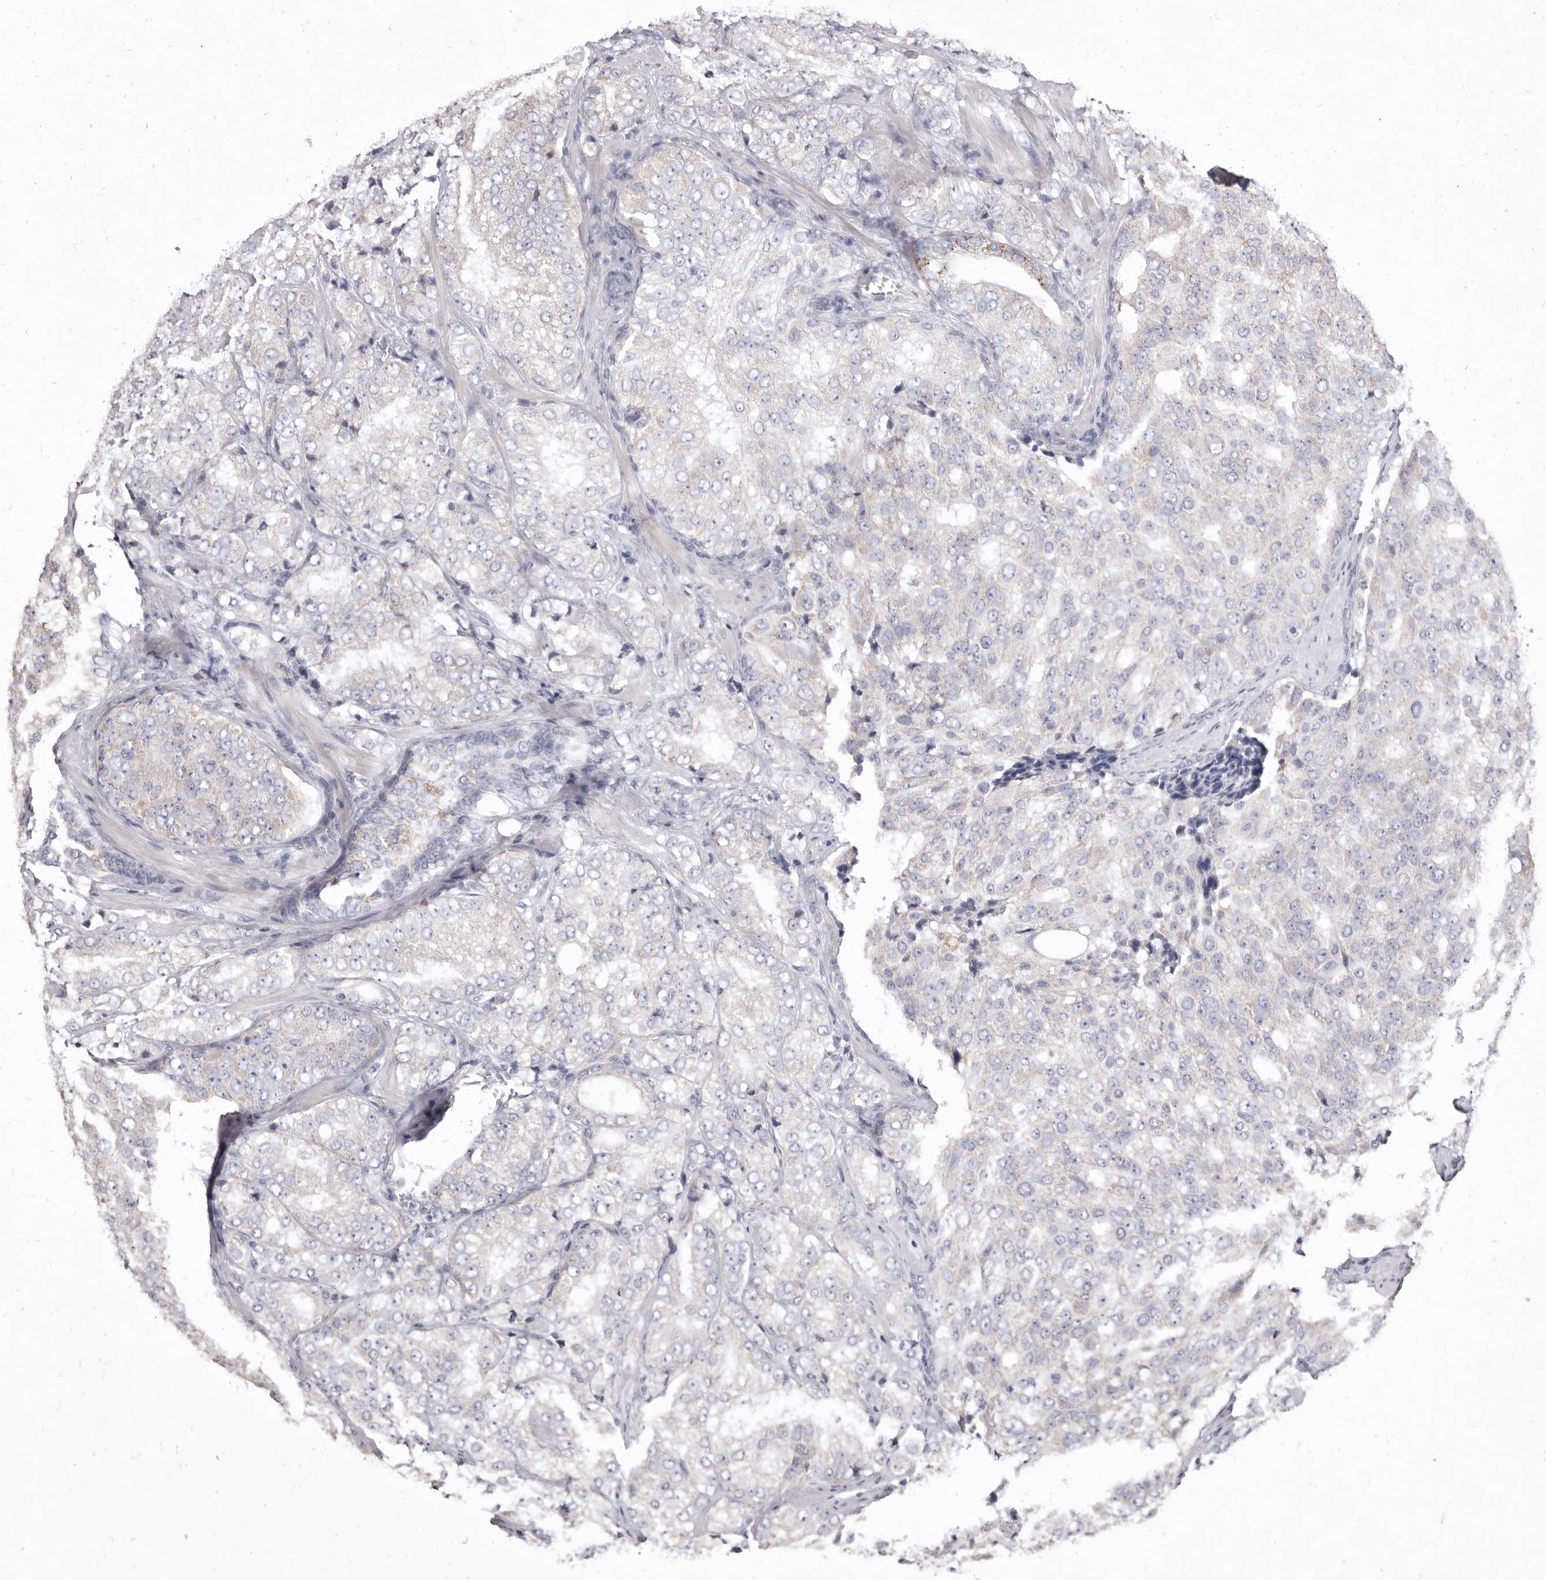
{"staining": {"intensity": "negative", "quantity": "none", "location": "none"}, "tissue": "prostate cancer", "cell_type": "Tumor cells", "image_type": "cancer", "snomed": [{"axis": "morphology", "description": "Adenocarcinoma, High grade"}, {"axis": "topography", "description": "Prostate"}], "caption": "This is an IHC histopathology image of human prostate adenocarcinoma (high-grade). There is no expression in tumor cells.", "gene": "CYP2E1", "patient": {"sex": "male", "age": 58}}